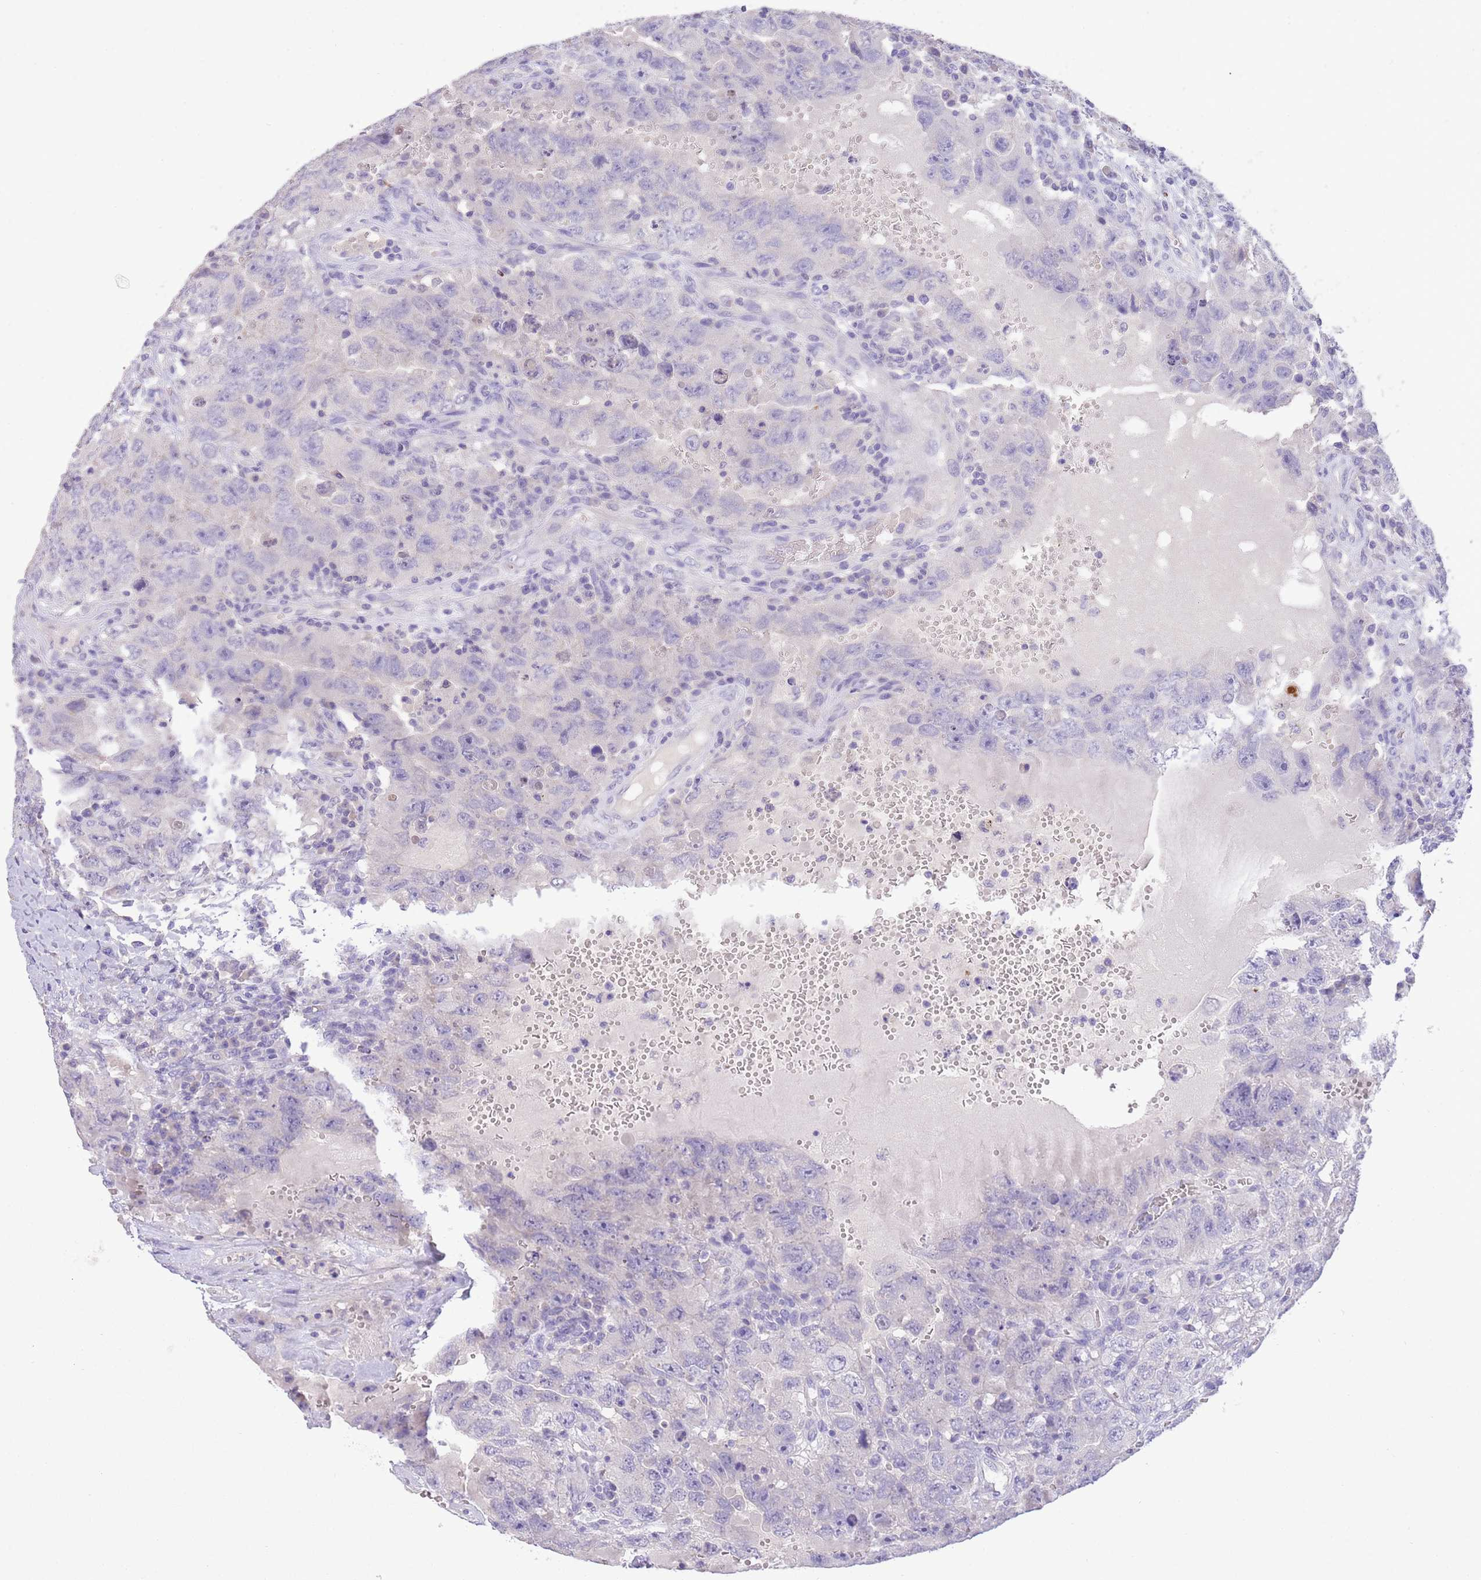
{"staining": {"intensity": "negative", "quantity": "none", "location": "none"}, "tissue": "testis cancer", "cell_type": "Tumor cells", "image_type": "cancer", "snomed": [{"axis": "morphology", "description": "Carcinoma, Embryonal, NOS"}, {"axis": "topography", "description": "Testis"}], "caption": "Tumor cells are negative for protein expression in human testis cancer (embryonal carcinoma).", "gene": "SFTPA1", "patient": {"sex": "male", "age": 26}}